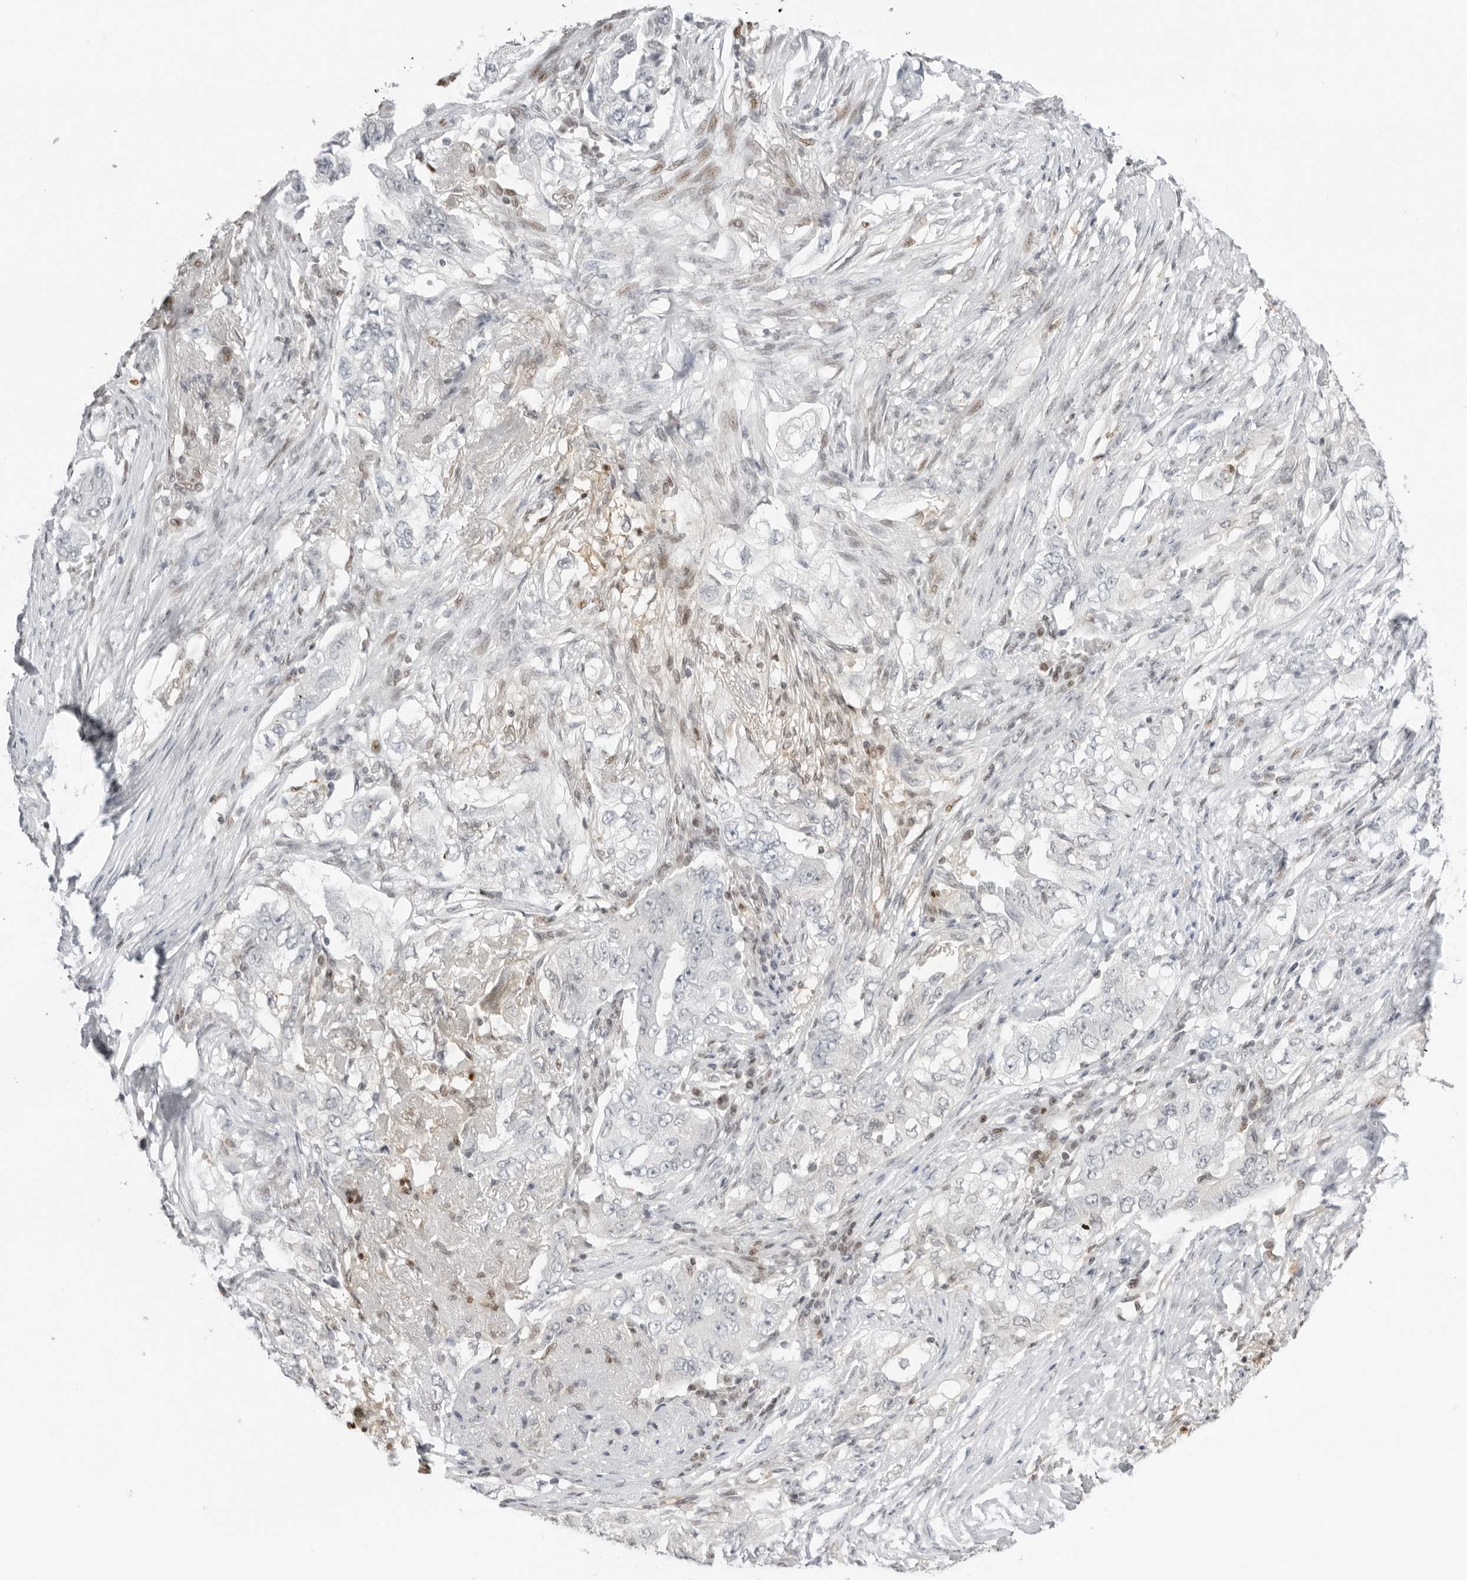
{"staining": {"intensity": "negative", "quantity": "none", "location": "none"}, "tissue": "lung cancer", "cell_type": "Tumor cells", "image_type": "cancer", "snomed": [{"axis": "morphology", "description": "Adenocarcinoma, NOS"}, {"axis": "topography", "description": "Lung"}], "caption": "High magnification brightfield microscopy of adenocarcinoma (lung) stained with DAB (3,3'-diaminobenzidine) (brown) and counterstained with hematoxylin (blue): tumor cells show no significant positivity.", "gene": "RNF146", "patient": {"sex": "female", "age": 51}}